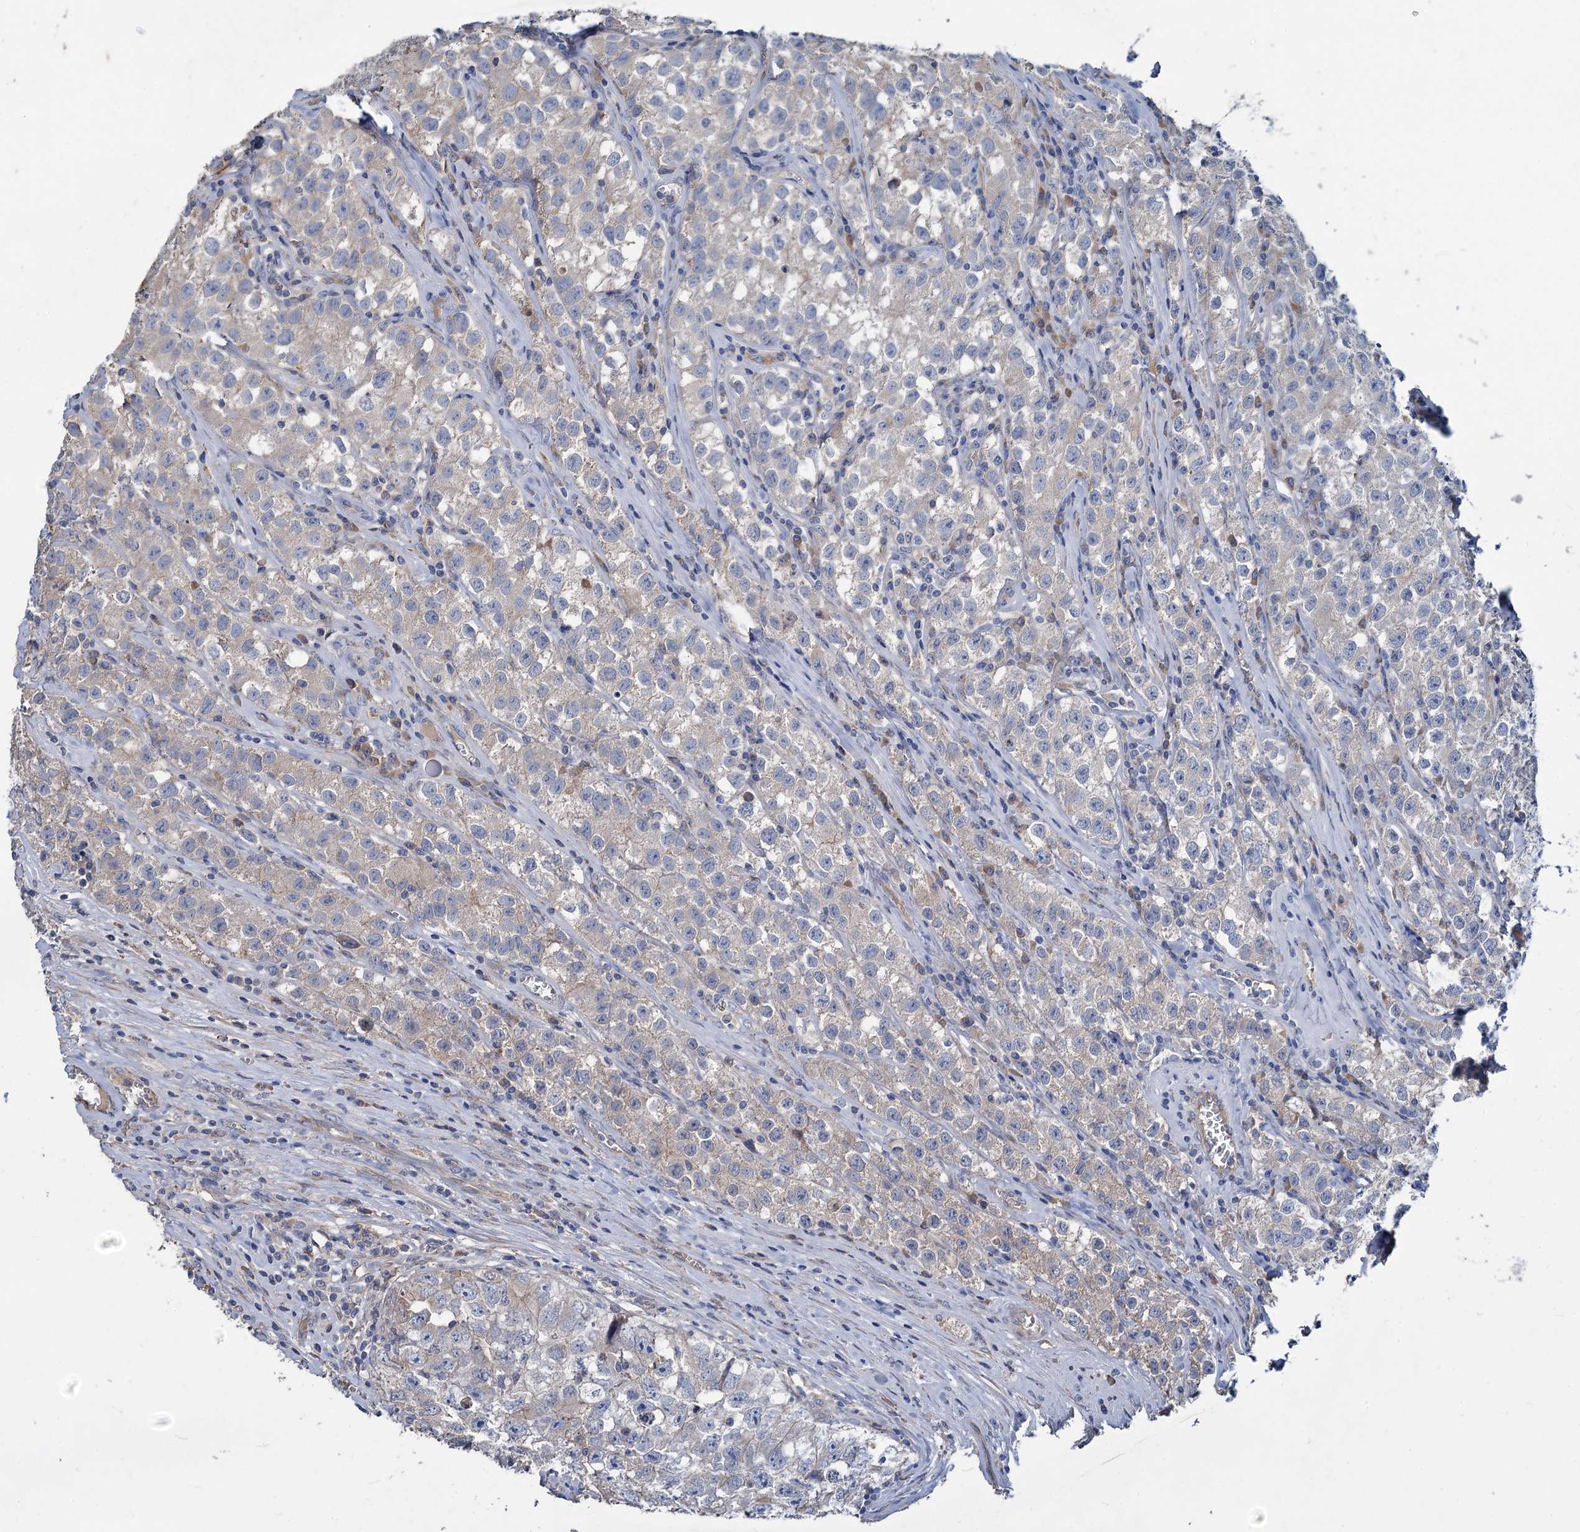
{"staining": {"intensity": "negative", "quantity": "none", "location": "none"}, "tissue": "testis cancer", "cell_type": "Tumor cells", "image_type": "cancer", "snomed": [{"axis": "morphology", "description": "Seminoma, NOS"}, {"axis": "morphology", "description": "Carcinoma, Embryonal, NOS"}, {"axis": "topography", "description": "Testis"}], "caption": "An image of human seminoma (testis) is negative for staining in tumor cells.", "gene": "URAD", "patient": {"sex": "male", "age": 43}}